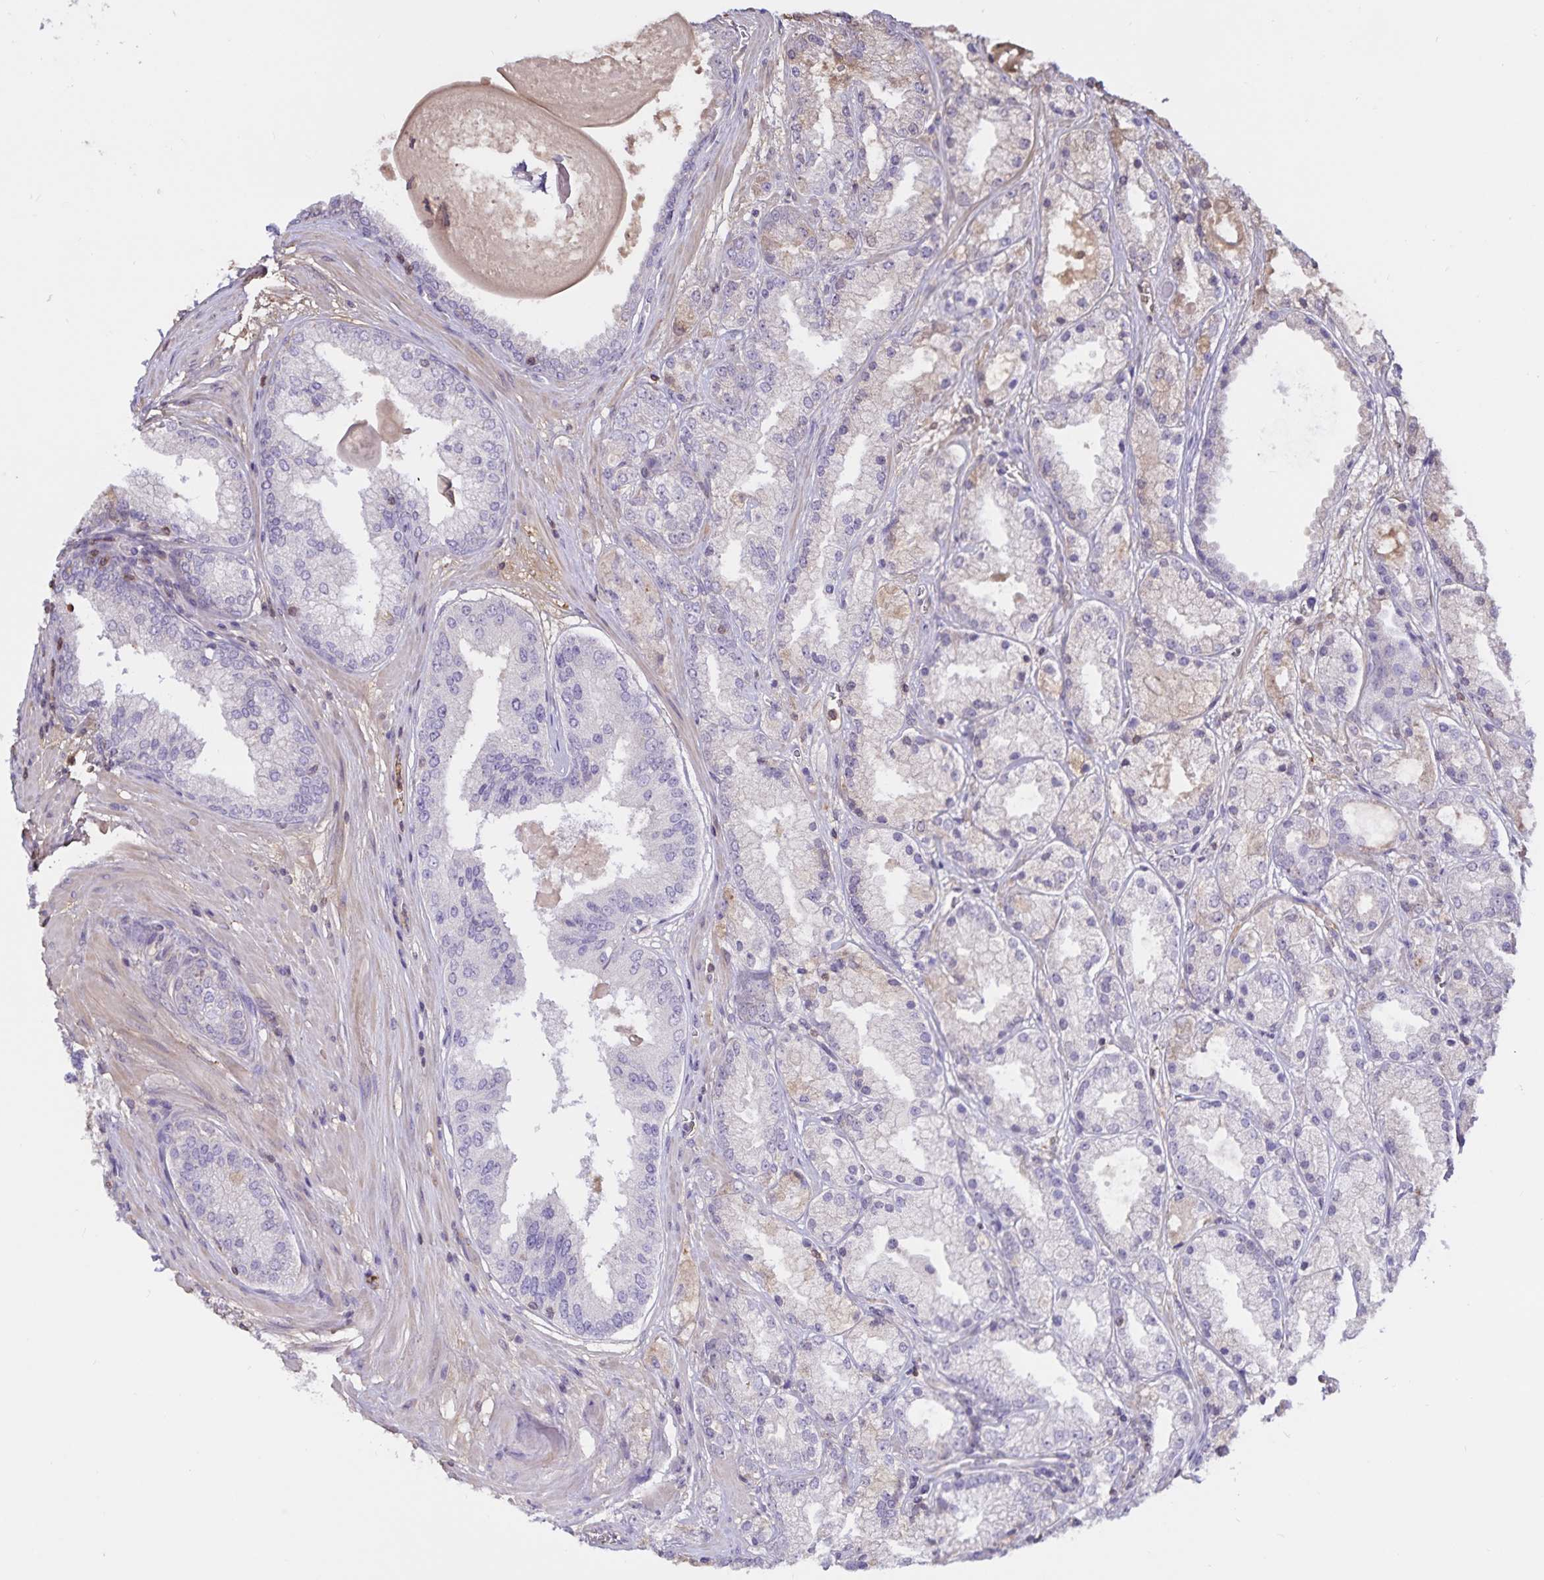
{"staining": {"intensity": "weak", "quantity": "<25%", "location": "cytoplasmic/membranous"}, "tissue": "prostate cancer", "cell_type": "Tumor cells", "image_type": "cancer", "snomed": [{"axis": "morphology", "description": "Adenocarcinoma, High grade"}, {"axis": "topography", "description": "Prostate"}], "caption": "This photomicrograph is of prostate high-grade adenocarcinoma stained with IHC to label a protein in brown with the nuclei are counter-stained blue. There is no expression in tumor cells.", "gene": "FGG", "patient": {"sex": "male", "age": 67}}